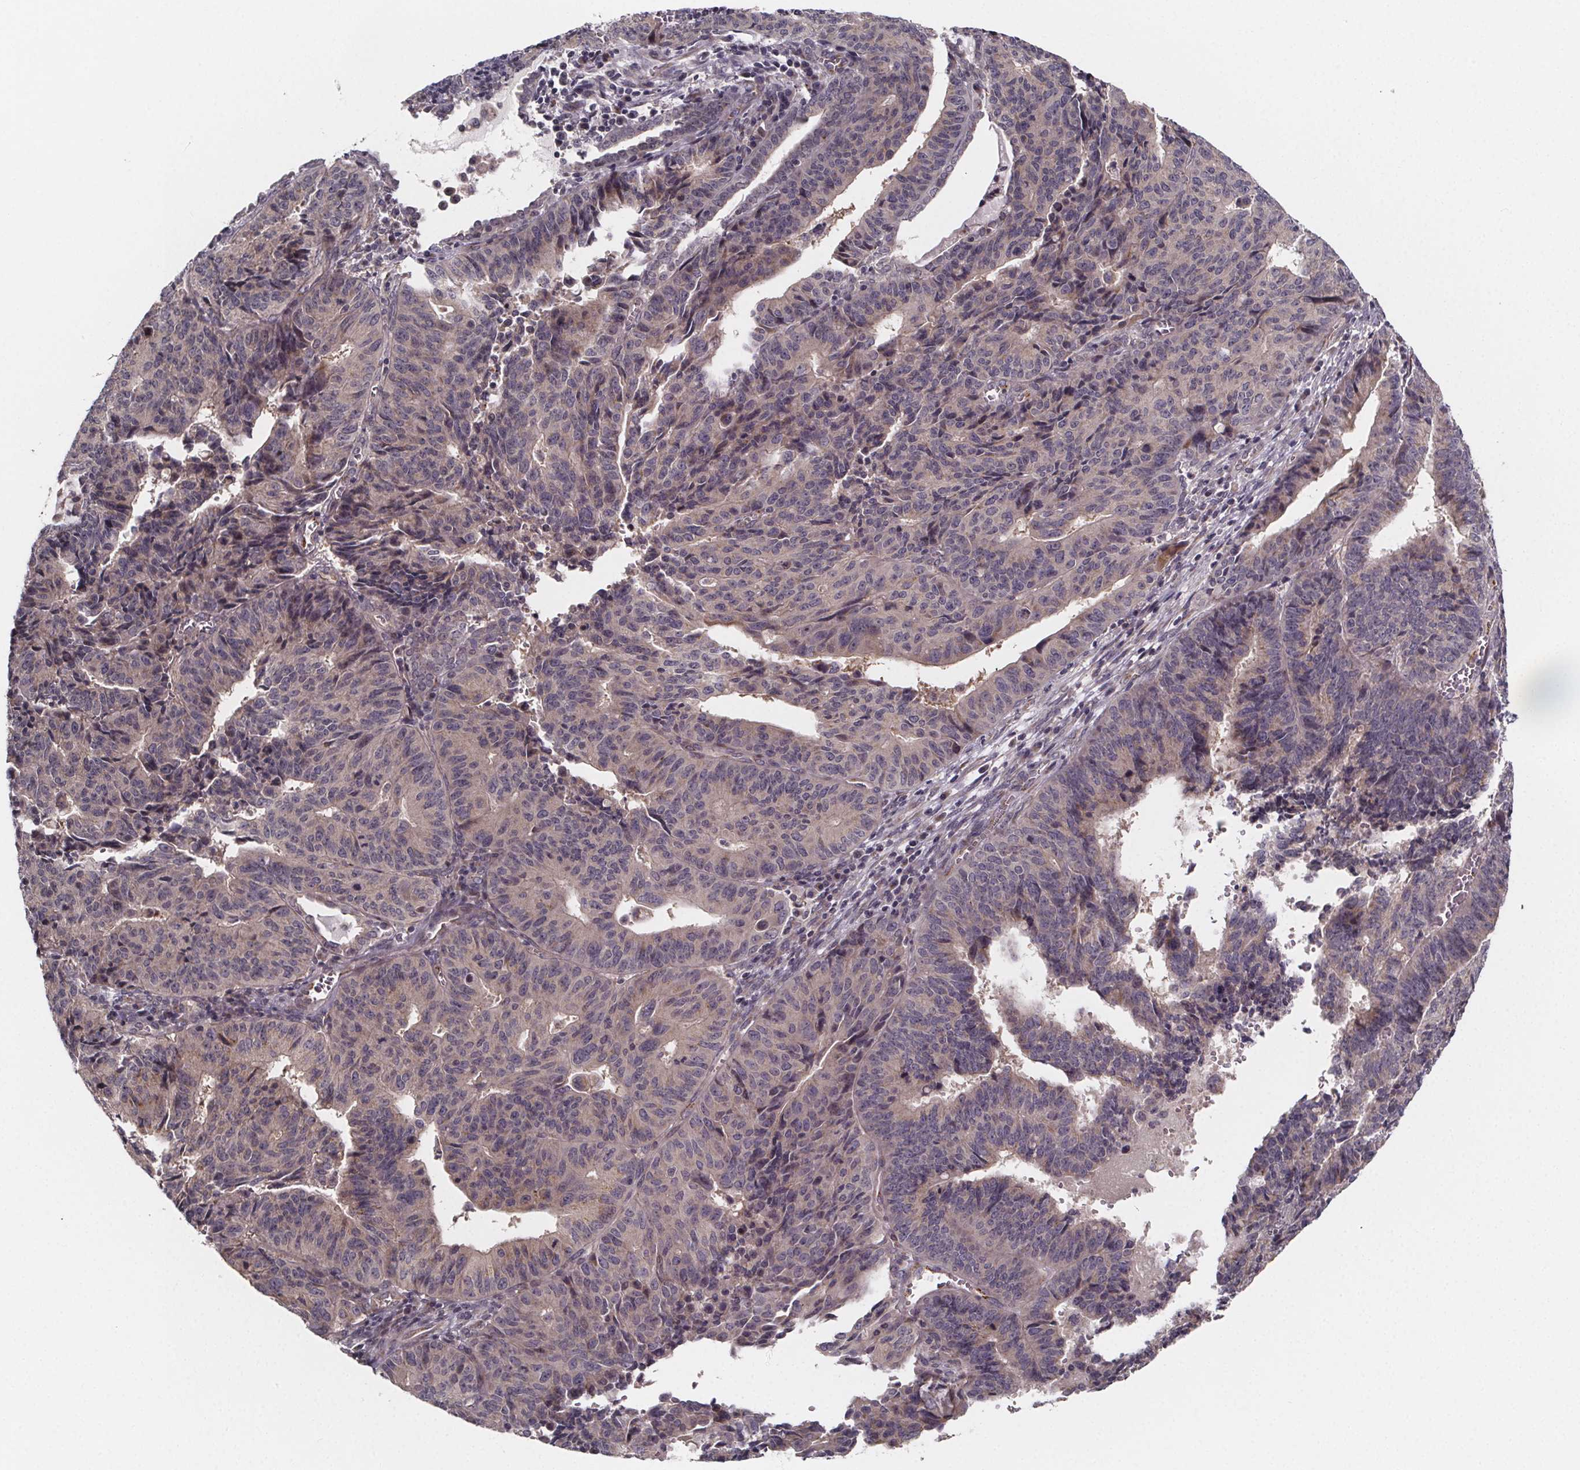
{"staining": {"intensity": "negative", "quantity": "none", "location": "none"}, "tissue": "endometrial cancer", "cell_type": "Tumor cells", "image_type": "cancer", "snomed": [{"axis": "morphology", "description": "Adenocarcinoma, NOS"}, {"axis": "topography", "description": "Endometrium"}], "caption": "Endometrial cancer was stained to show a protein in brown. There is no significant expression in tumor cells.", "gene": "NDST1", "patient": {"sex": "female", "age": 65}}